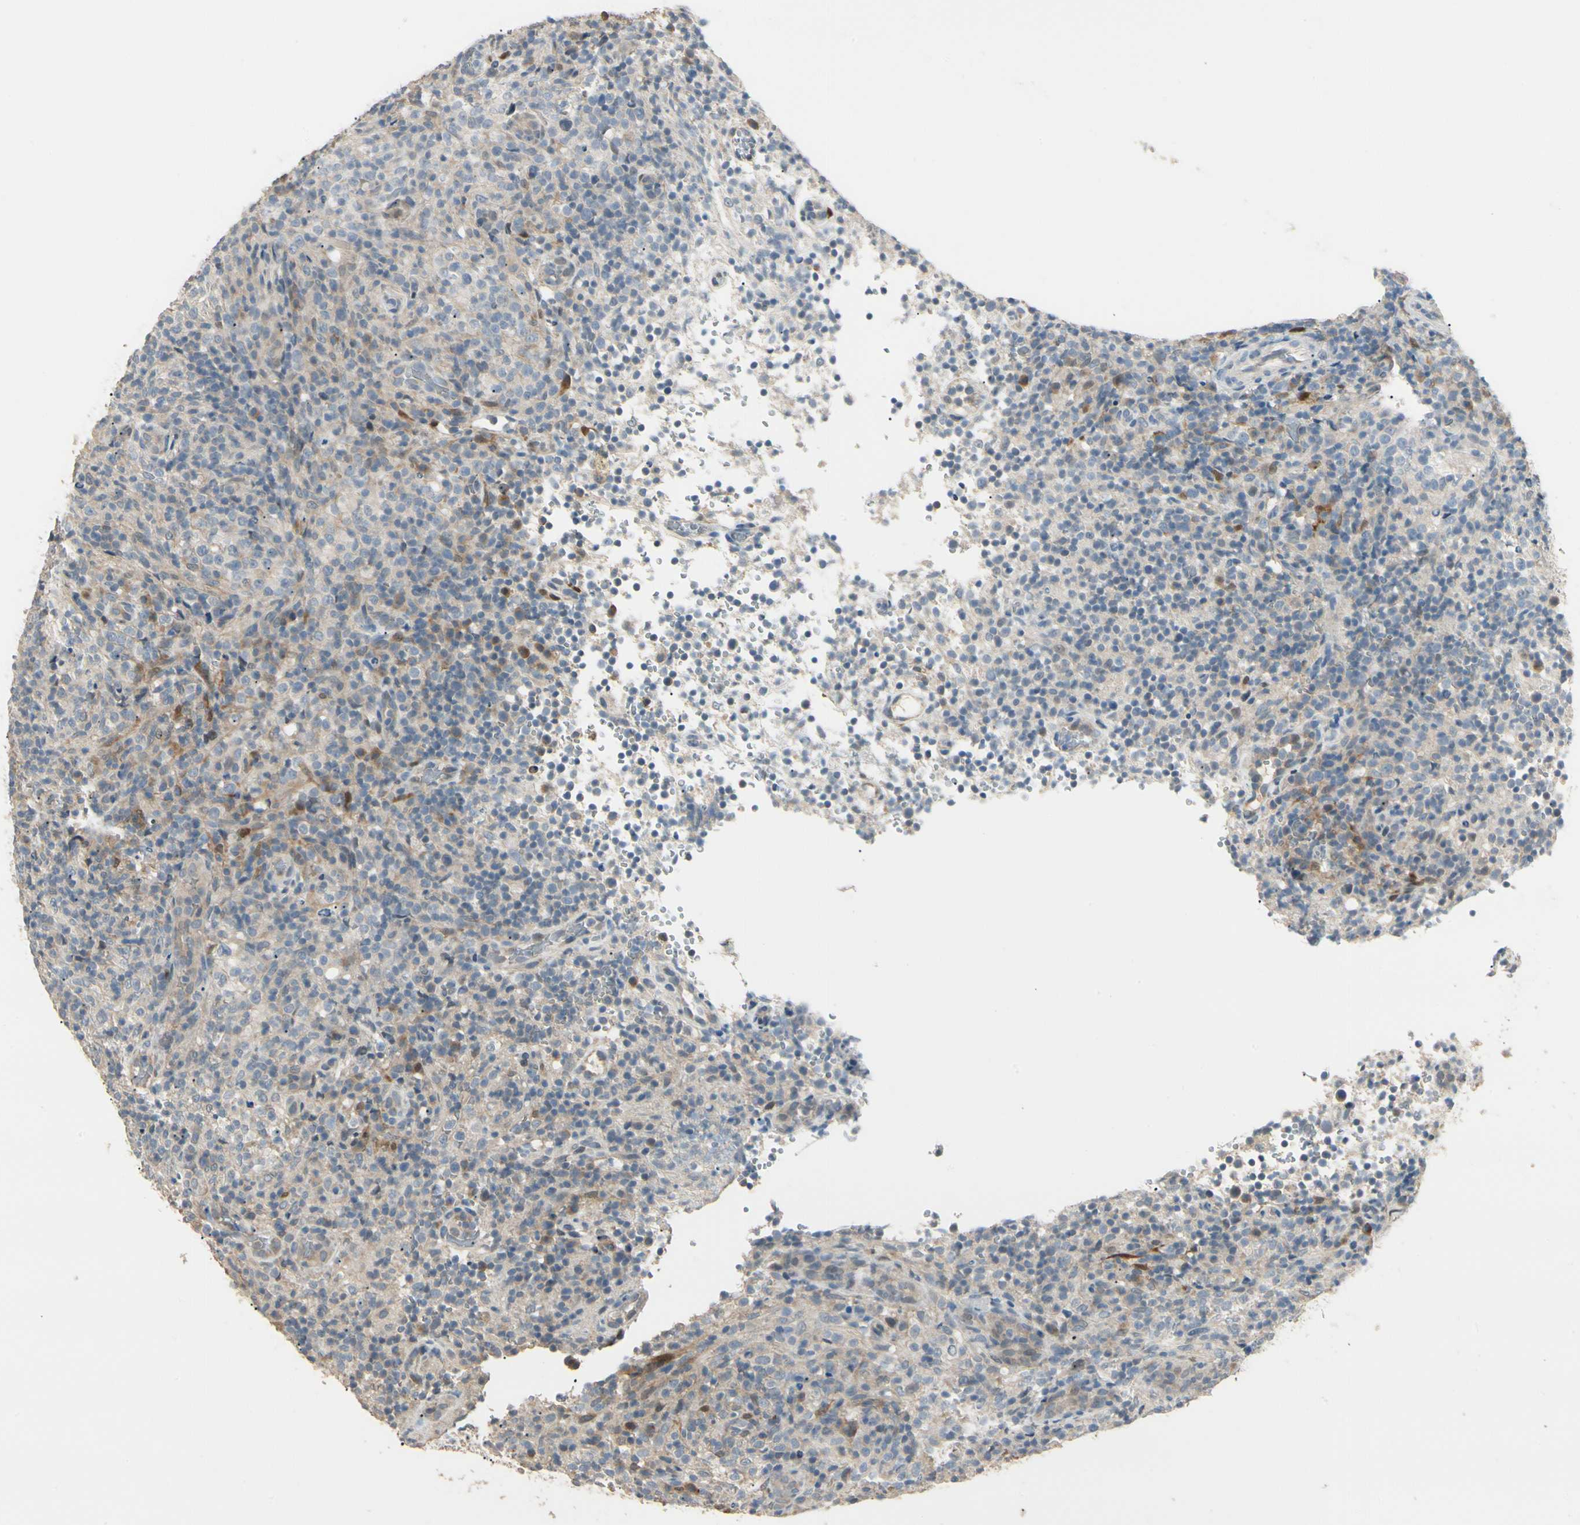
{"staining": {"intensity": "weak", "quantity": "25%-75%", "location": "cytoplasmic/membranous"}, "tissue": "lymphoma", "cell_type": "Tumor cells", "image_type": "cancer", "snomed": [{"axis": "morphology", "description": "Malignant lymphoma, non-Hodgkin's type, High grade"}, {"axis": "topography", "description": "Lymph node"}], "caption": "This micrograph shows immunohistochemistry staining of human malignant lymphoma, non-Hodgkin's type (high-grade), with low weak cytoplasmic/membranous positivity in approximately 25%-75% of tumor cells.", "gene": "GNE", "patient": {"sex": "female", "age": 76}}